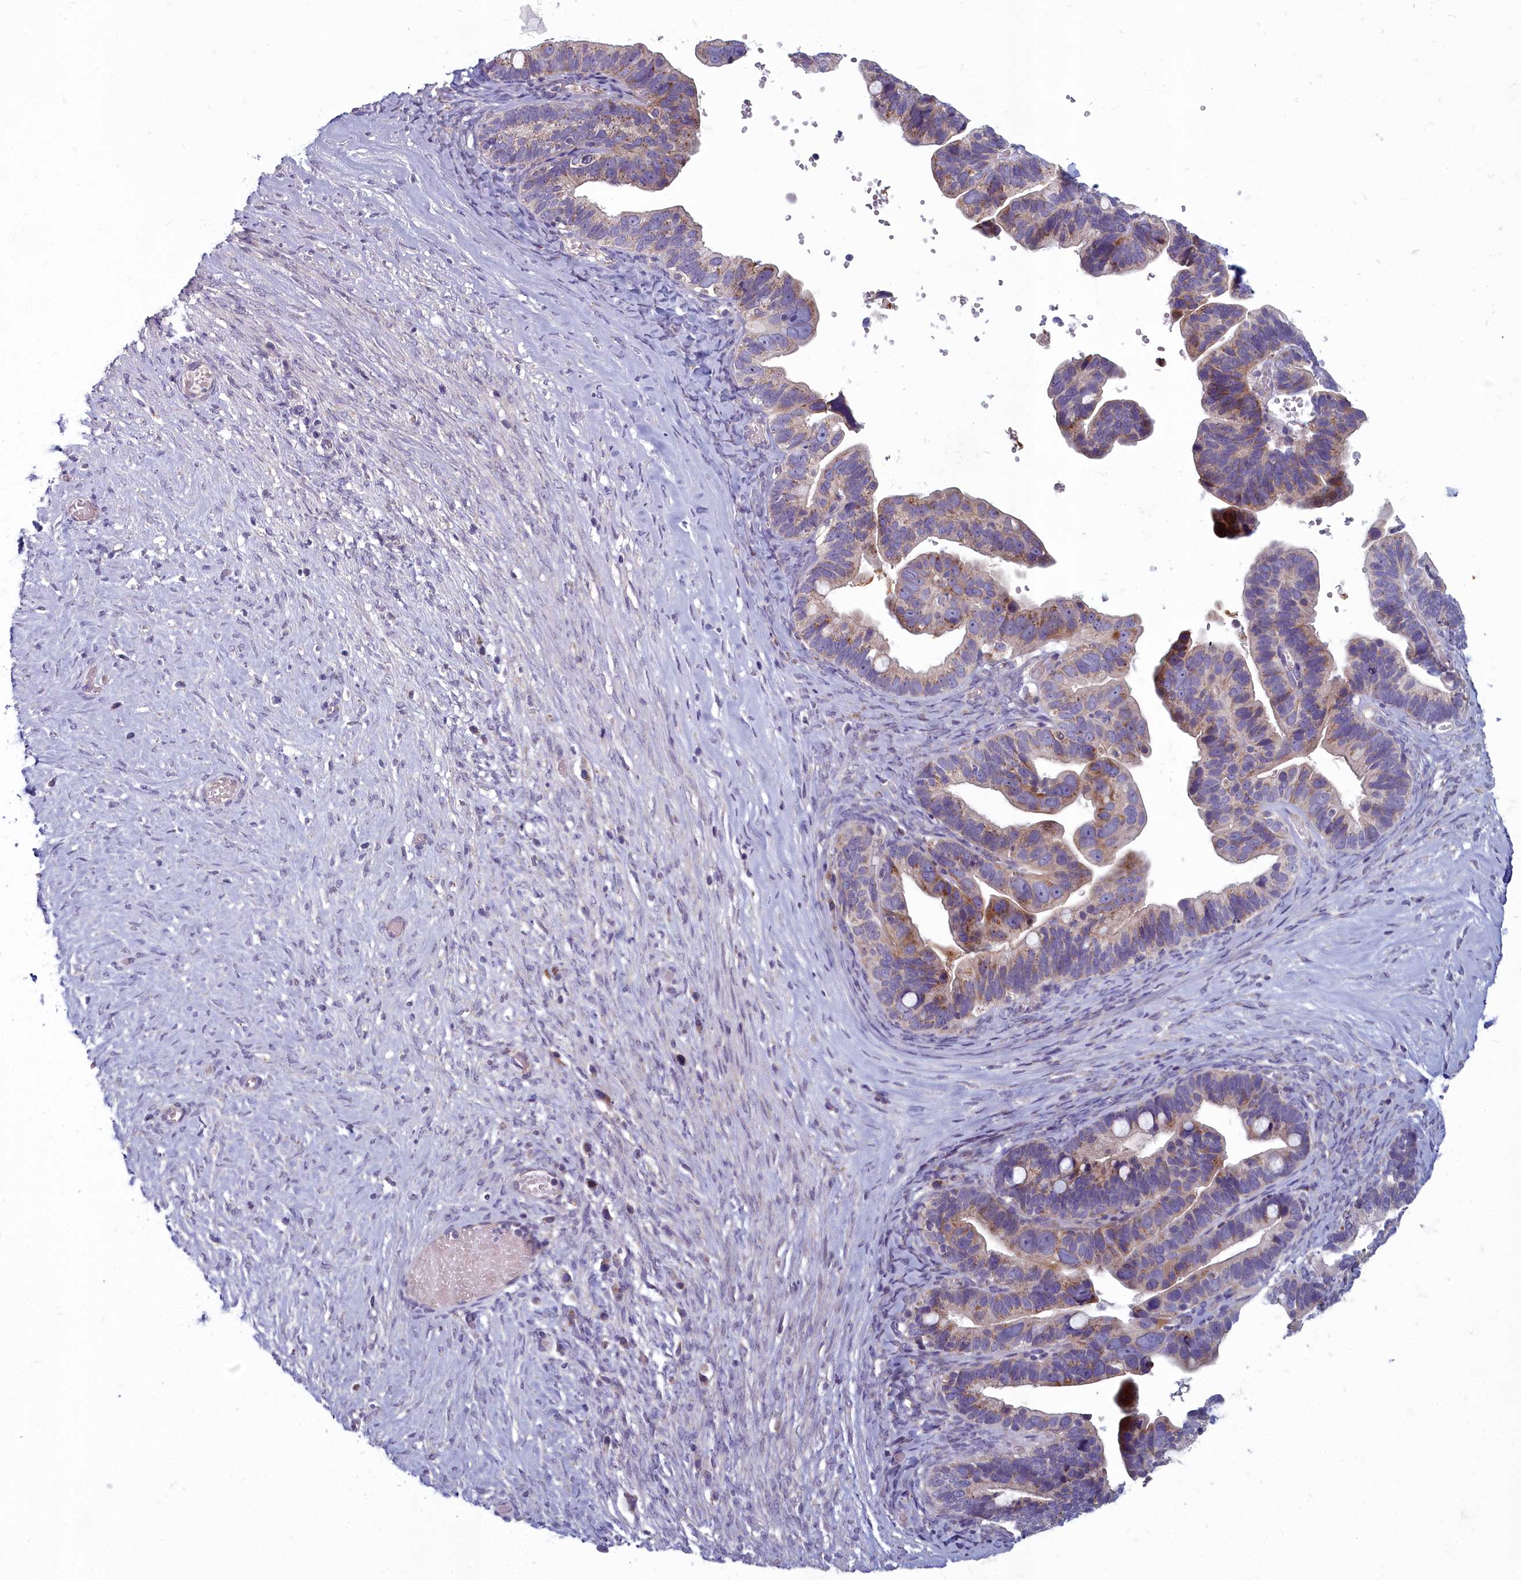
{"staining": {"intensity": "moderate", "quantity": "25%-75%", "location": "cytoplasmic/membranous"}, "tissue": "ovarian cancer", "cell_type": "Tumor cells", "image_type": "cancer", "snomed": [{"axis": "morphology", "description": "Cystadenocarcinoma, serous, NOS"}, {"axis": "topography", "description": "Ovary"}], "caption": "This image demonstrates ovarian cancer (serous cystadenocarcinoma) stained with immunohistochemistry (IHC) to label a protein in brown. The cytoplasmic/membranous of tumor cells show moderate positivity for the protein. Nuclei are counter-stained blue.", "gene": "INSYN2A", "patient": {"sex": "female", "age": 56}}